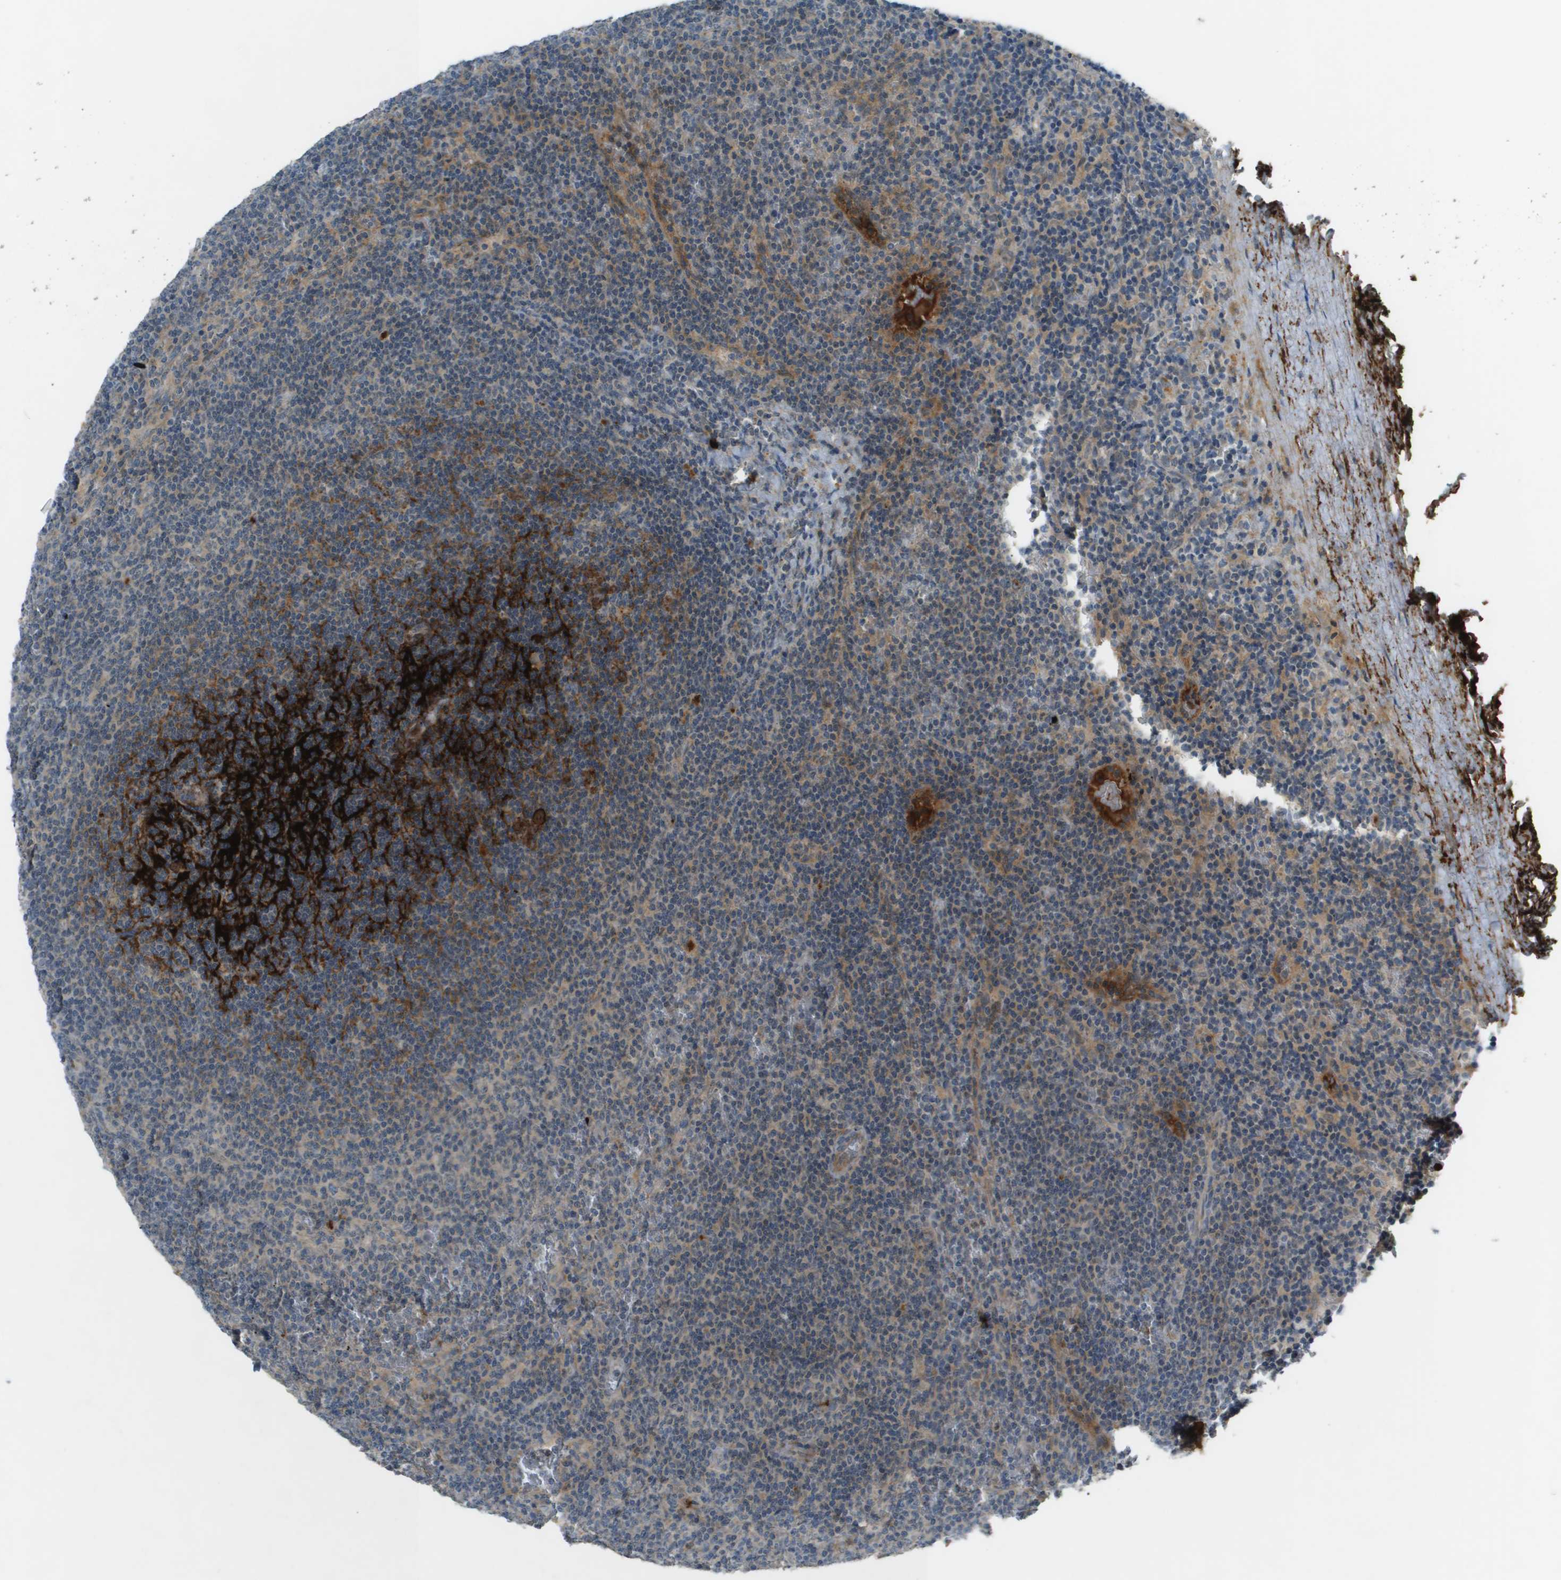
{"staining": {"intensity": "weak", "quantity": "<25%", "location": "cytoplasmic/membranous"}, "tissue": "lymphoma", "cell_type": "Tumor cells", "image_type": "cancer", "snomed": [{"axis": "morphology", "description": "Malignant lymphoma, non-Hodgkin's type, Low grade"}, {"axis": "topography", "description": "Spleen"}], "caption": "Immunohistochemical staining of low-grade malignant lymphoma, non-Hodgkin's type demonstrates no significant expression in tumor cells.", "gene": "VTN", "patient": {"sex": "female", "age": 50}}